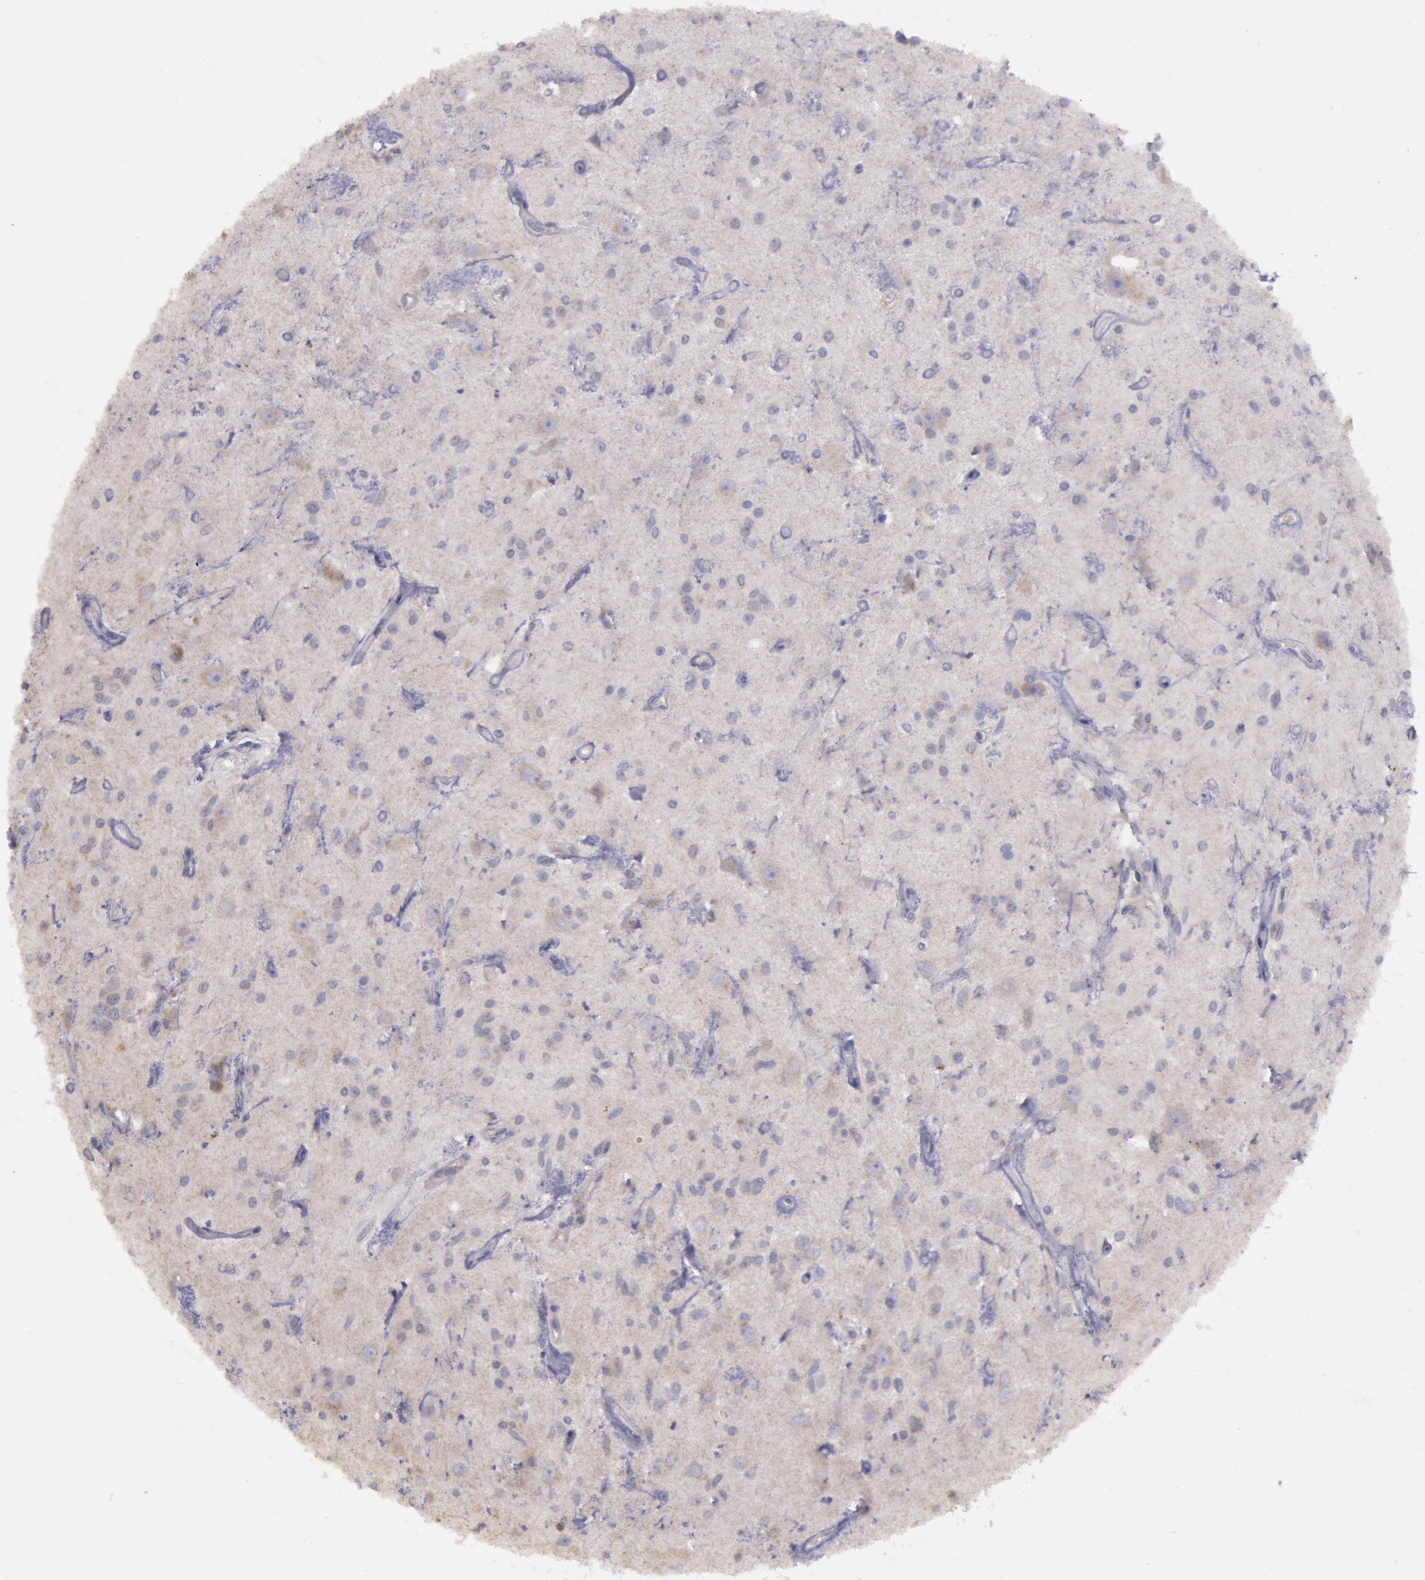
{"staining": {"intensity": "negative", "quantity": "none", "location": "none"}, "tissue": "glioma", "cell_type": "Tumor cells", "image_type": "cancer", "snomed": [{"axis": "morphology", "description": "Glioma, malignant, Low grade"}, {"axis": "topography", "description": "Brain"}], "caption": "High magnification brightfield microscopy of malignant glioma (low-grade) stained with DAB (3,3'-diaminobenzidine) (brown) and counterstained with hematoxylin (blue): tumor cells show no significant staining.", "gene": "AMOTL1", "patient": {"sex": "female", "age": 15}}